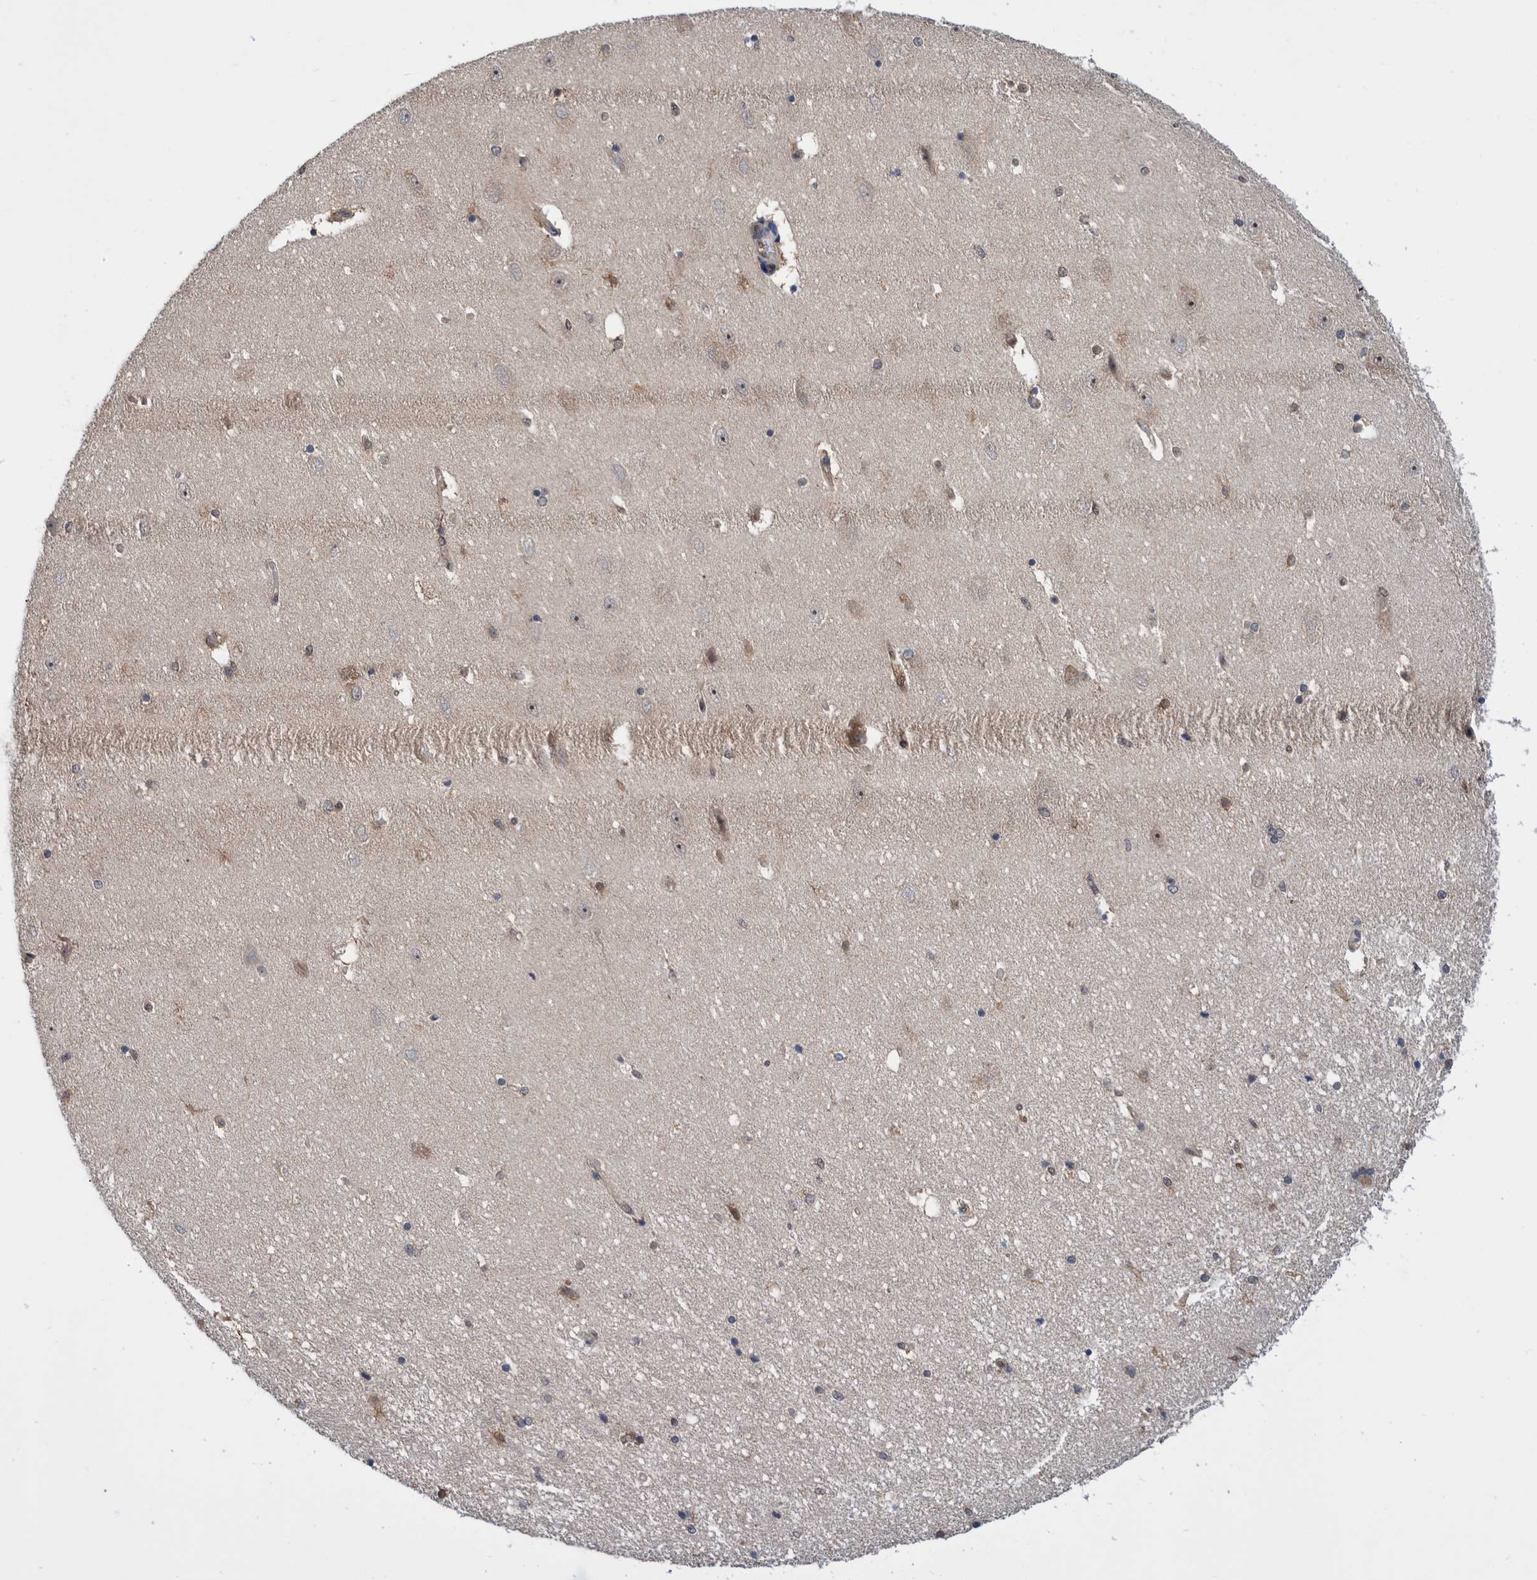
{"staining": {"intensity": "weak", "quantity": "<25%", "location": "cytoplasmic/membranous"}, "tissue": "hippocampus", "cell_type": "Glial cells", "image_type": "normal", "snomed": [{"axis": "morphology", "description": "Normal tissue, NOS"}, {"axis": "topography", "description": "Hippocampus"}], "caption": "Immunohistochemistry (IHC) image of benign hippocampus stained for a protein (brown), which displays no expression in glial cells.", "gene": "PLPBP", "patient": {"sex": "female", "age": 54}}